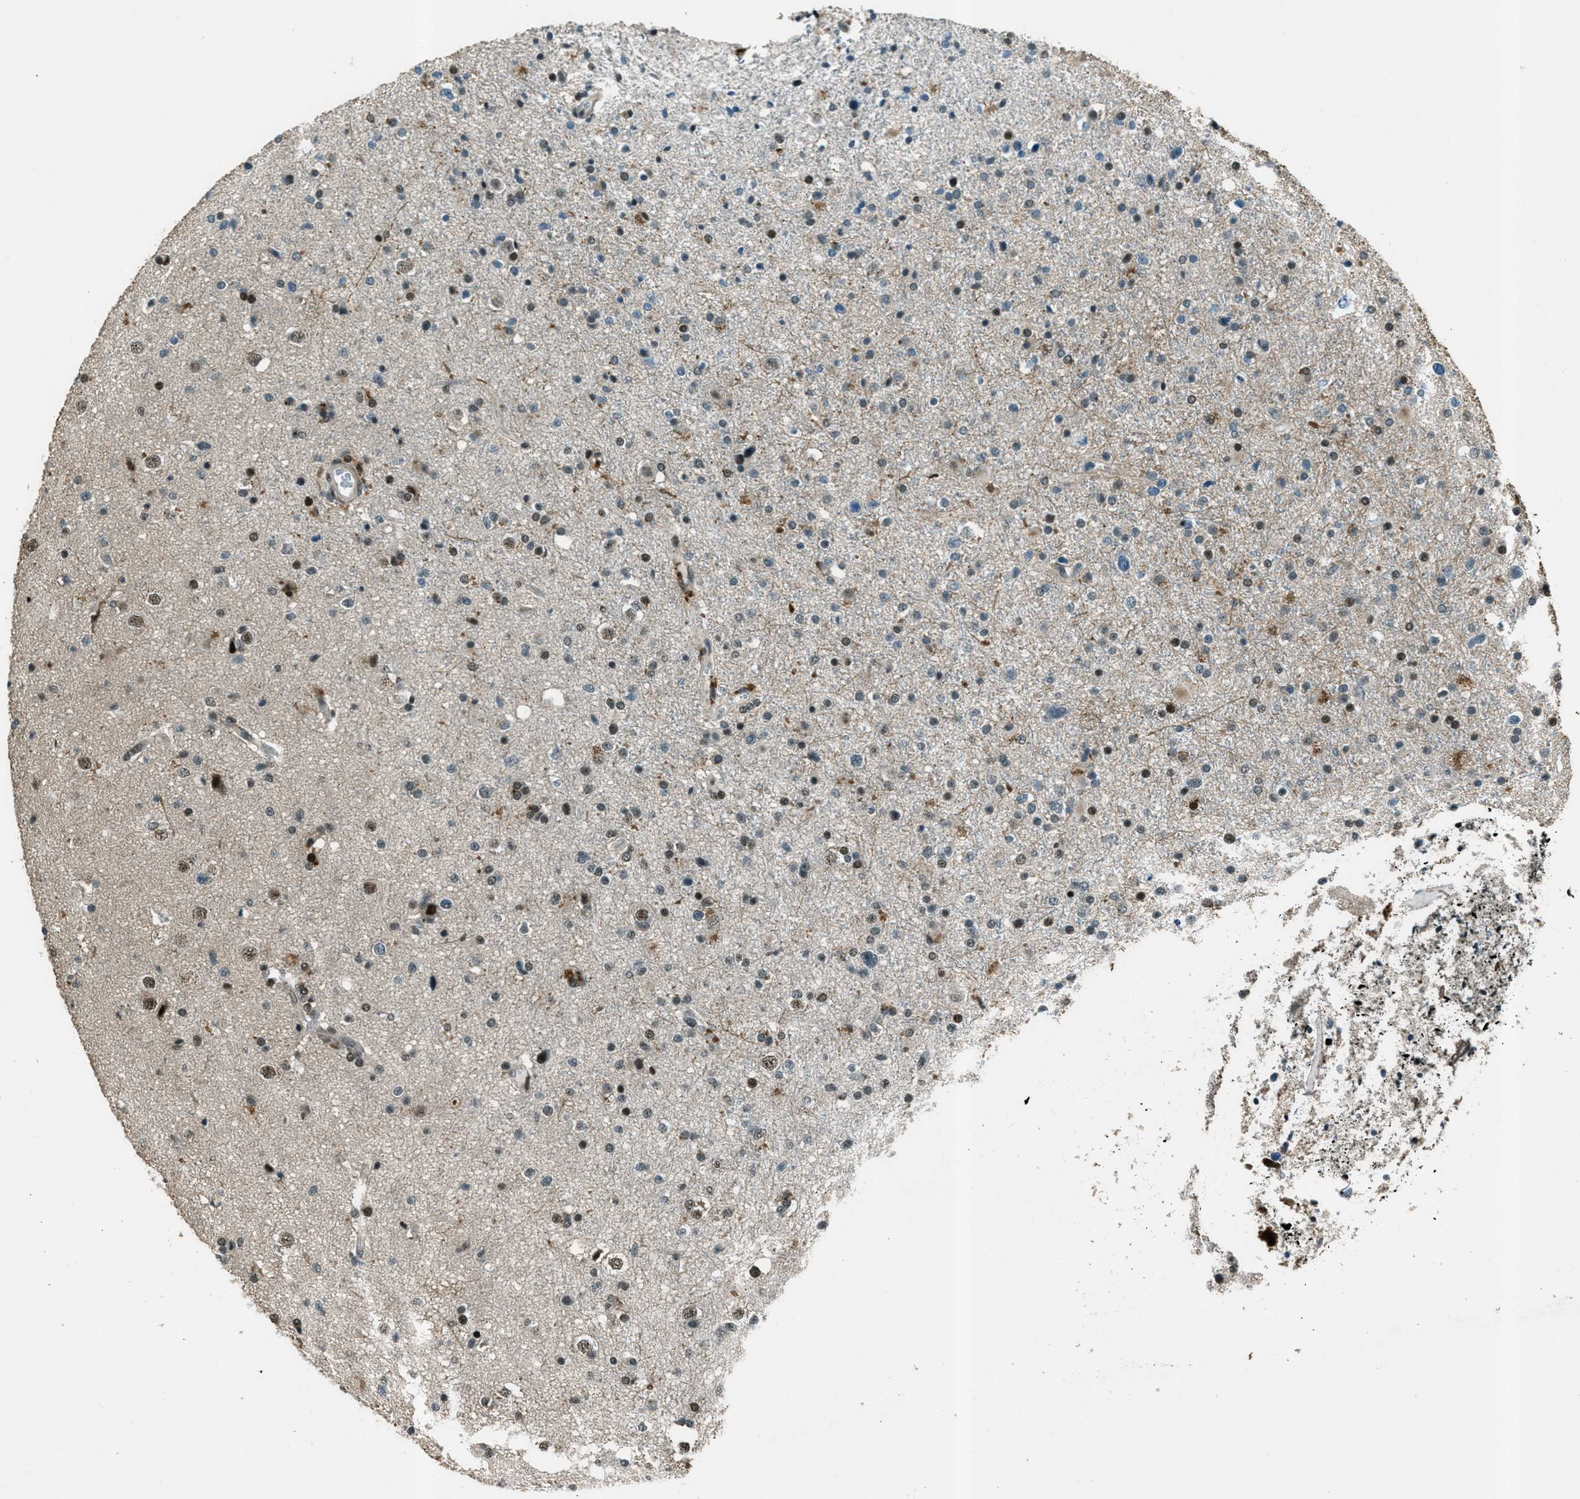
{"staining": {"intensity": "moderate", "quantity": "<25%", "location": "nuclear"}, "tissue": "glioma", "cell_type": "Tumor cells", "image_type": "cancer", "snomed": [{"axis": "morphology", "description": "Glioma, malignant, High grade"}, {"axis": "topography", "description": "Brain"}], "caption": "Immunohistochemistry image of human malignant glioma (high-grade) stained for a protein (brown), which displays low levels of moderate nuclear expression in about <25% of tumor cells.", "gene": "TARDBP", "patient": {"sex": "male", "age": 33}}